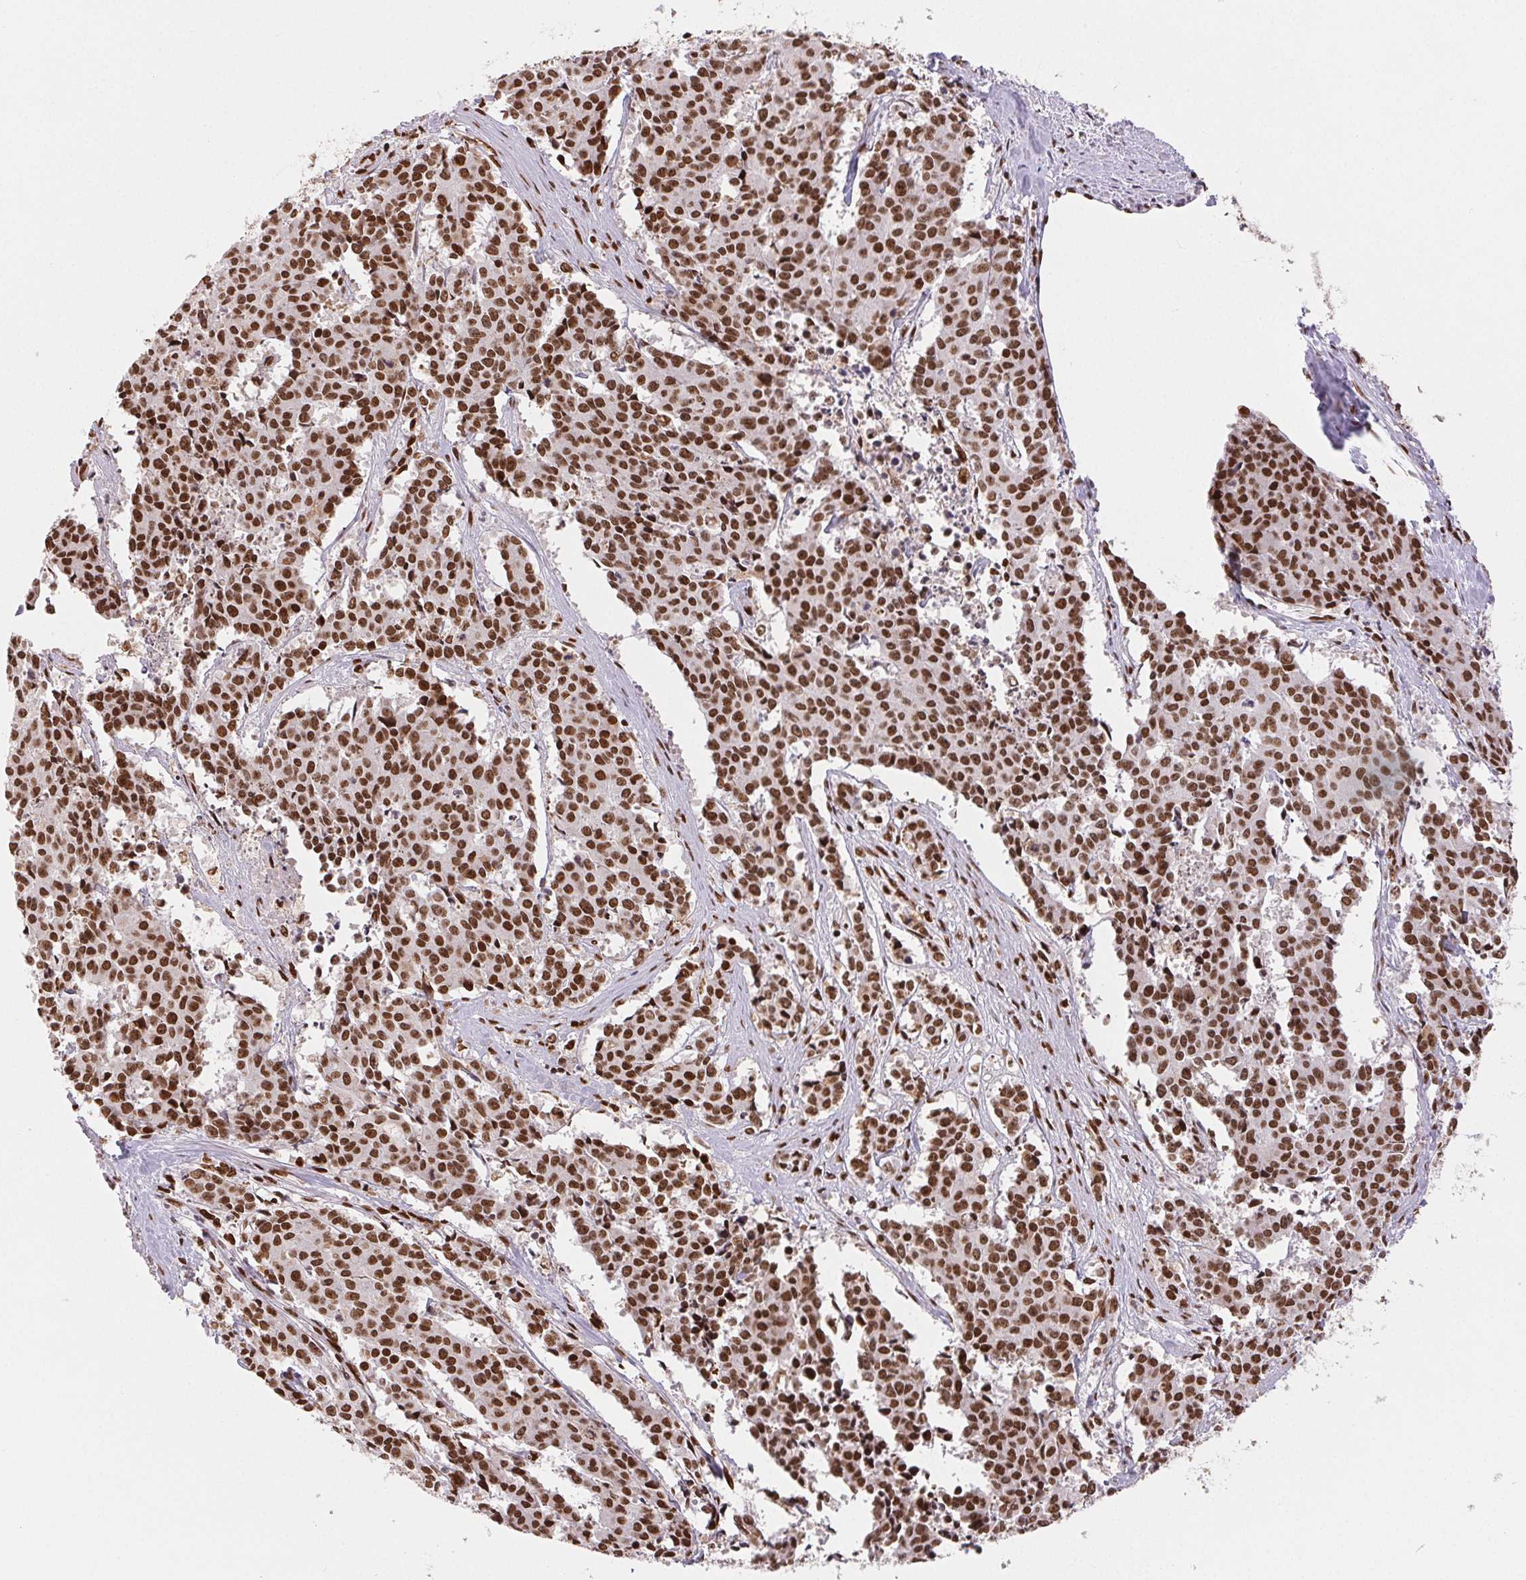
{"staining": {"intensity": "moderate", "quantity": ">75%", "location": "nuclear"}, "tissue": "cervical cancer", "cell_type": "Tumor cells", "image_type": "cancer", "snomed": [{"axis": "morphology", "description": "Squamous cell carcinoma, NOS"}, {"axis": "topography", "description": "Cervix"}], "caption": "Immunohistochemistry (IHC) image of cervical cancer (squamous cell carcinoma) stained for a protein (brown), which exhibits medium levels of moderate nuclear positivity in about >75% of tumor cells.", "gene": "ZNF80", "patient": {"sex": "female", "age": 28}}